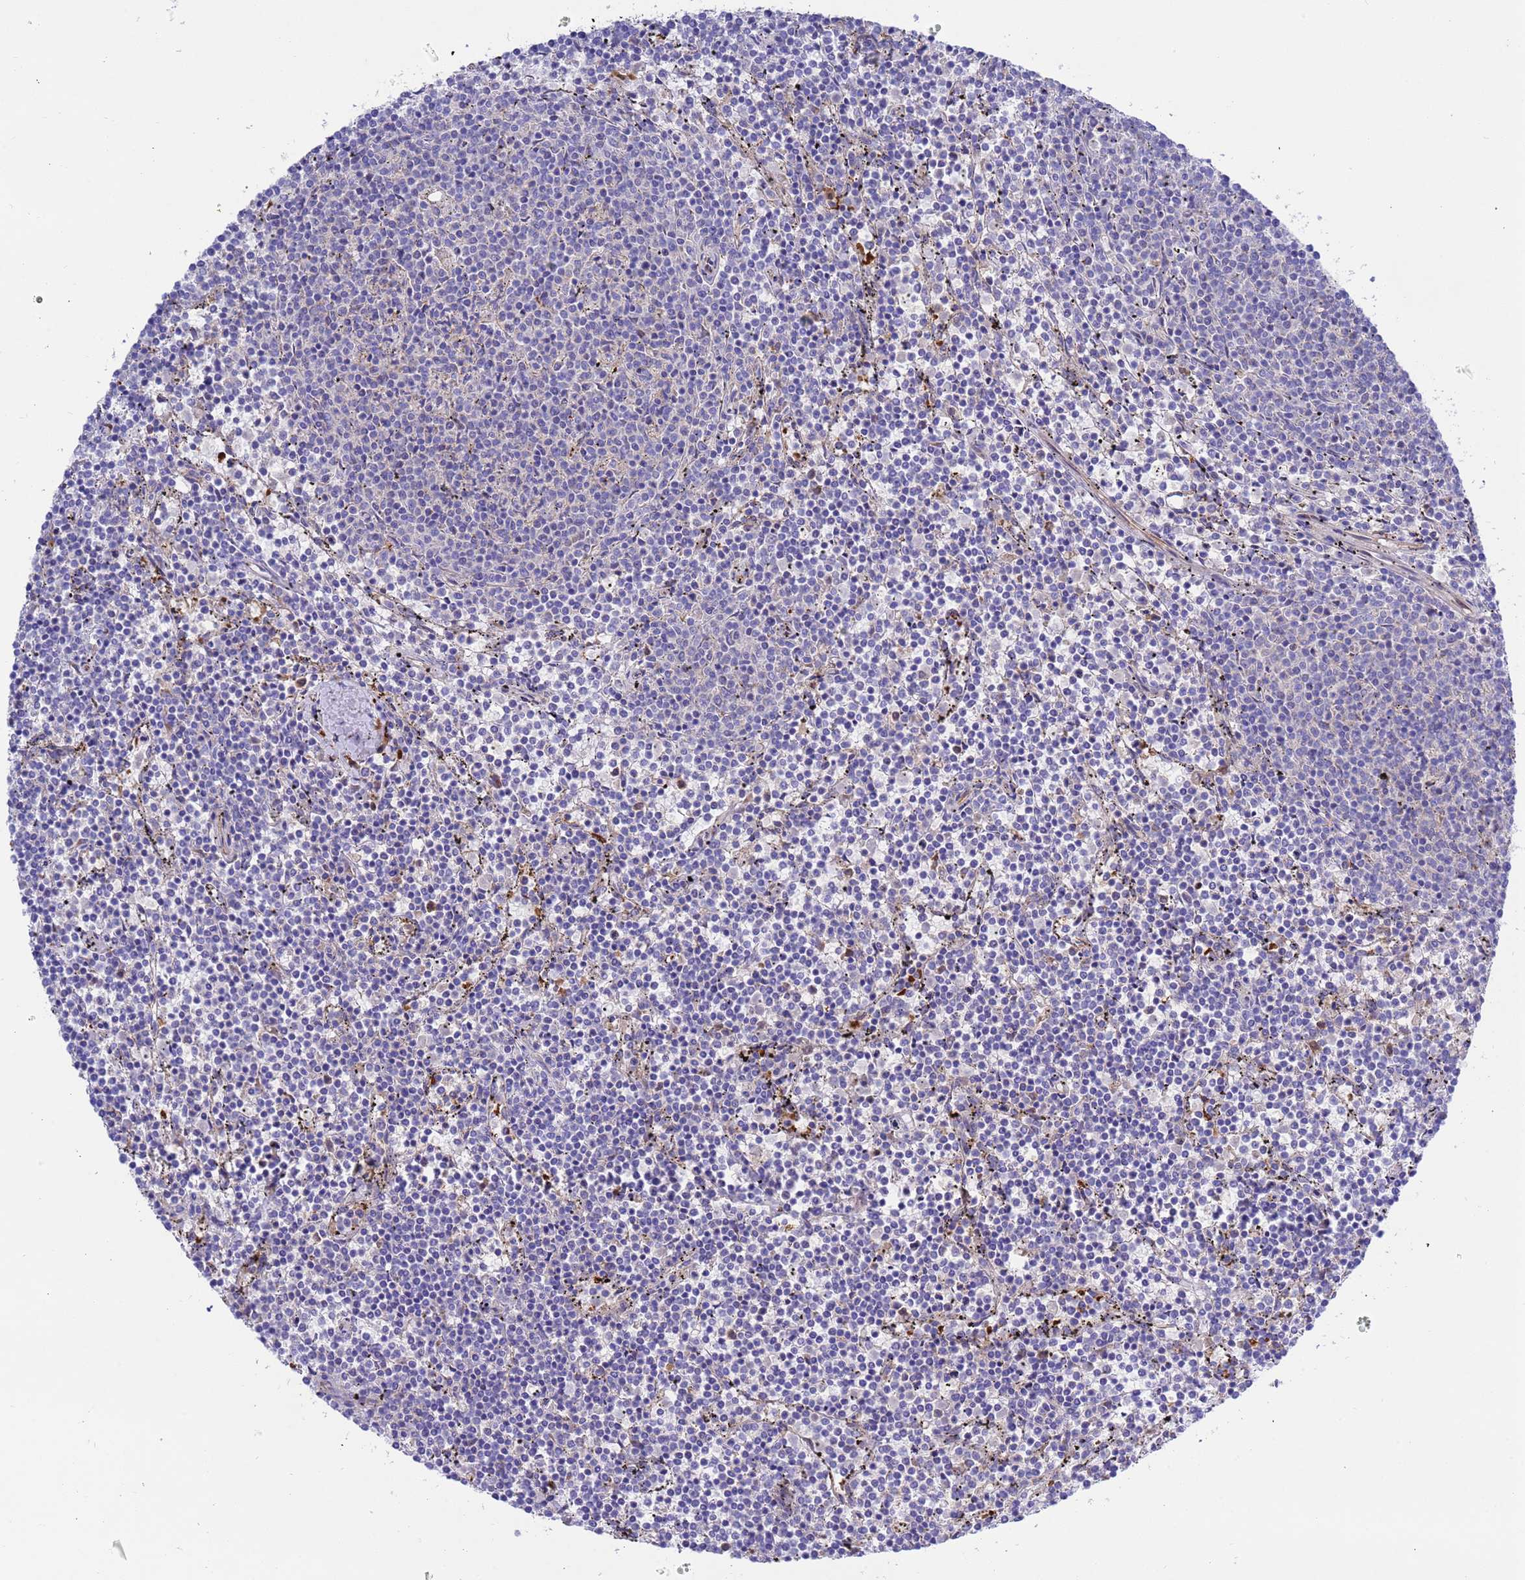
{"staining": {"intensity": "negative", "quantity": "none", "location": "none"}, "tissue": "lymphoma", "cell_type": "Tumor cells", "image_type": "cancer", "snomed": [{"axis": "morphology", "description": "Malignant lymphoma, non-Hodgkin's type, Low grade"}, {"axis": "topography", "description": "Spleen"}], "caption": "Protein analysis of low-grade malignant lymphoma, non-Hodgkin's type demonstrates no significant positivity in tumor cells.", "gene": "FOXRED1", "patient": {"sex": "female", "age": 50}}